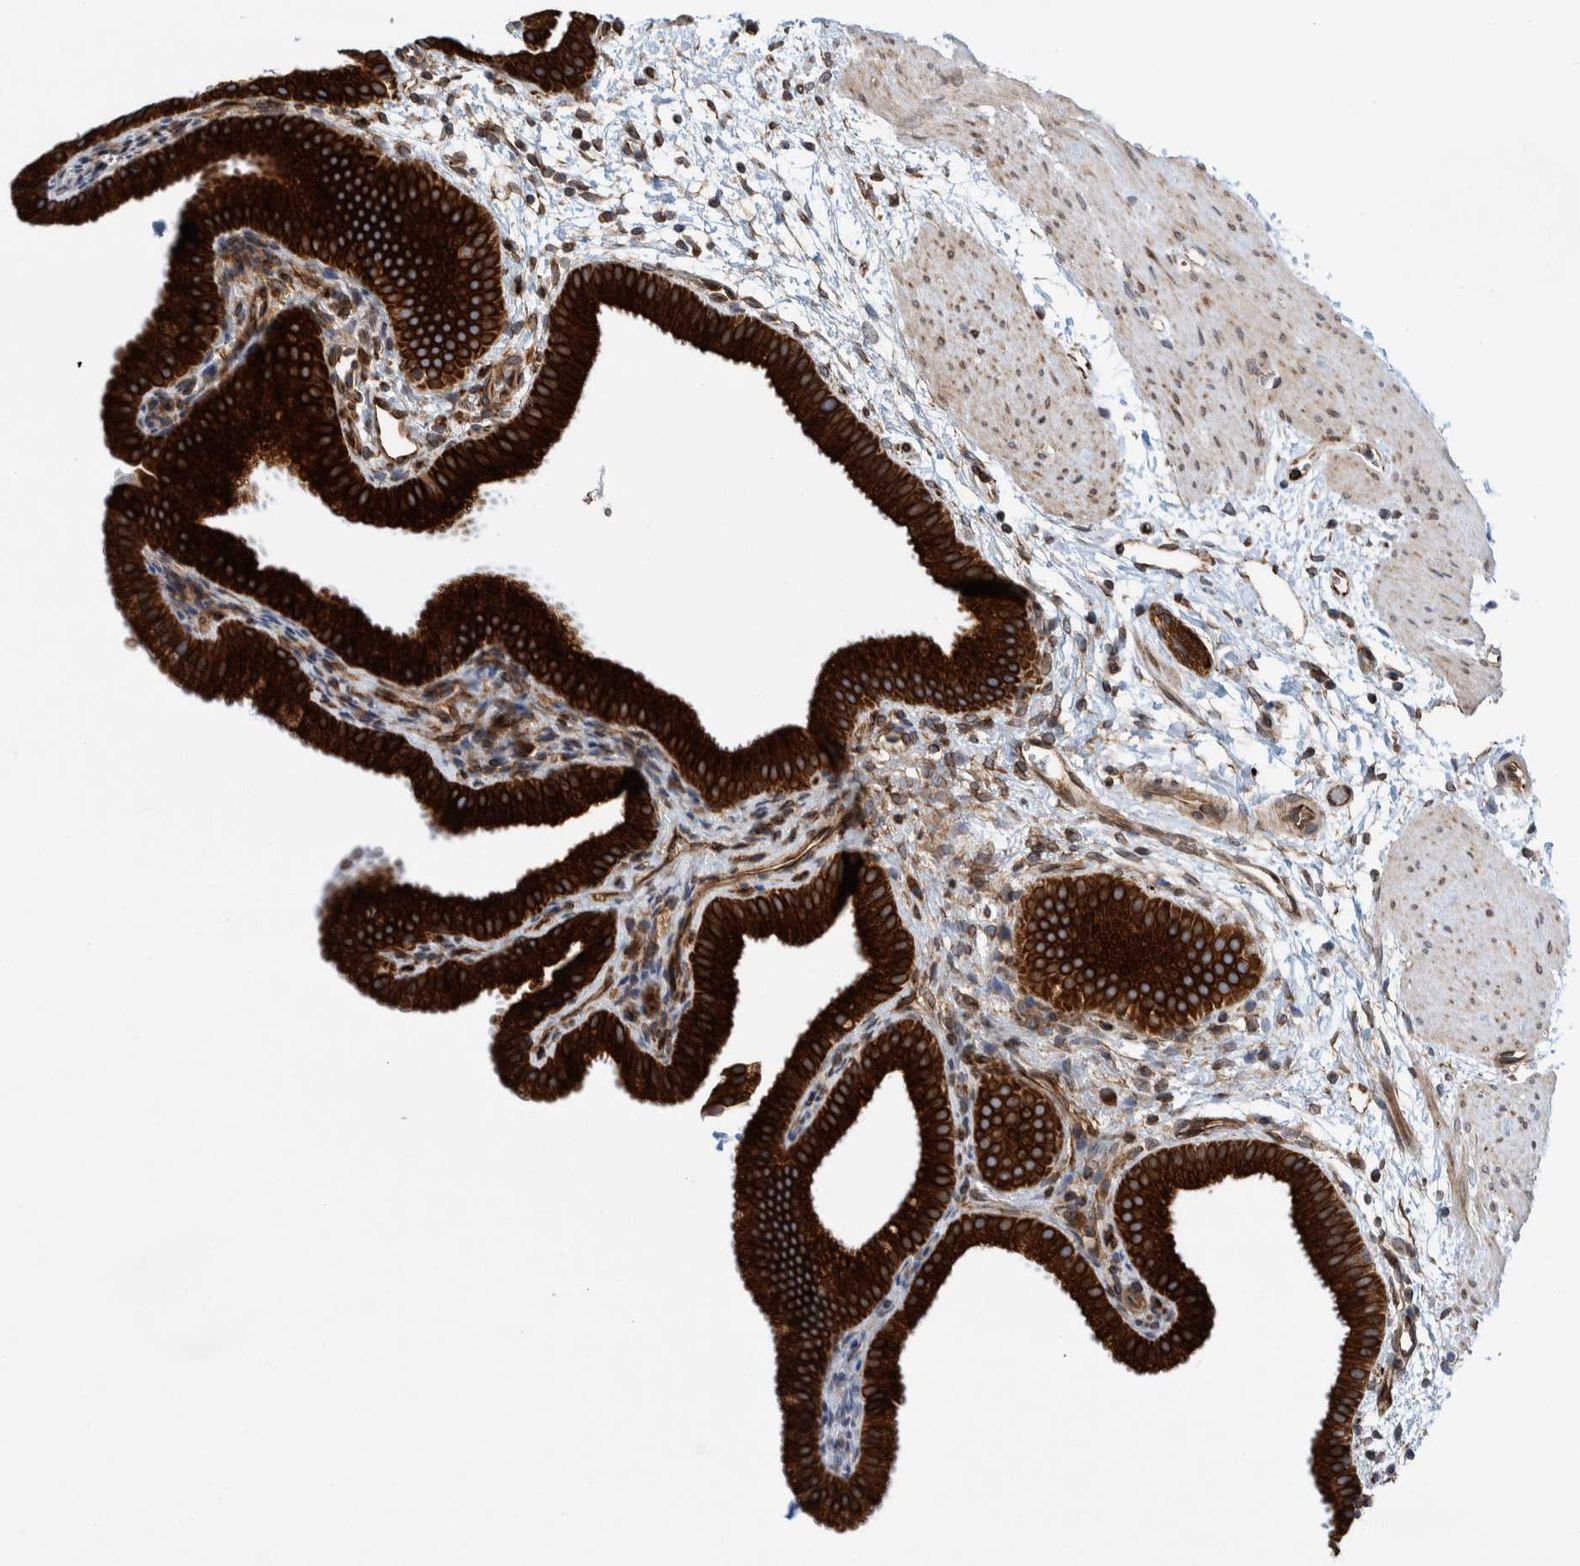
{"staining": {"intensity": "strong", "quantity": ">75%", "location": "cytoplasmic/membranous"}, "tissue": "gallbladder", "cell_type": "Glandular cells", "image_type": "normal", "snomed": [{"axis": "morphology", "description": "Normal tissue, NOS"}, {"axis": "topography", "description": "Gallbladder"}], "caption": "Gallbladder stained with immunohistochemistry displays strong cytoplasmic/membranous positivity in approximately >75% of glandular cells.", "gene": "THEM6", "patient": {"sex": "female", "age": 64}}